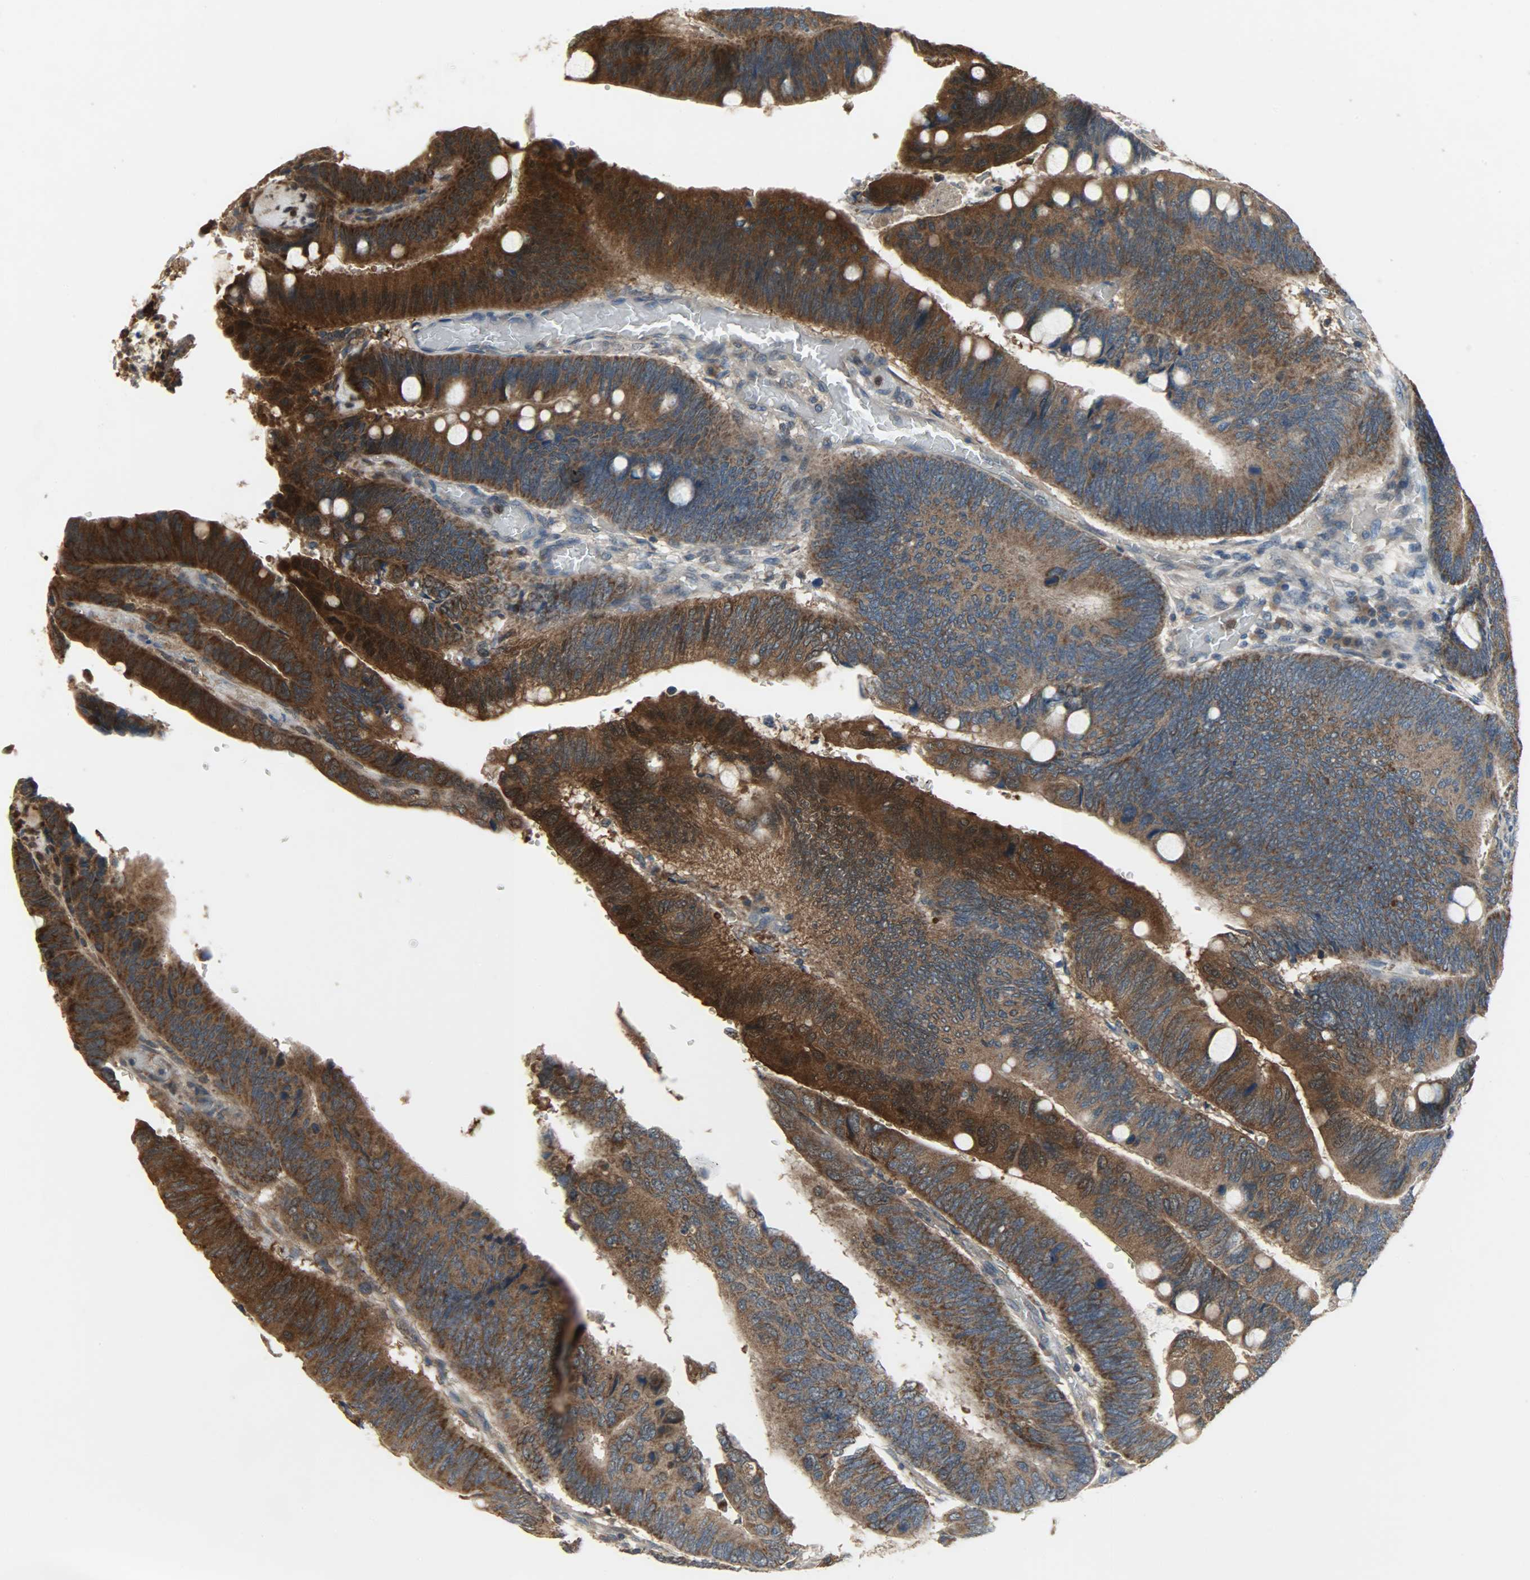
{"staining": {"intensity": "strong", "quantity": ">75%", "location": "cytoplasmic/membranous"}, "tissue": "colorectal cancer", "cell_type": "Tumor cells", "image_type": "cancer", "snomed": [{"axis": "morphology", "description": "Normal tissue, NOS"}, {"axis": "morphology", "description": "Adenocarcinoma, NOS"}, {"axis": "topography", "description": "Rectum"}], "caption": "Immunohistochemical staining of human adenocarcinoma (colorectal) reveals high levels of strong cytoplasmic/membranous protein expression in about >75% of tumor cells. The protein of interest is stained brown, and the nuclei are stained in blue (DAB IHC with brightfield microscopy, high magnification).", "gene": "AMT", "patient": {"sex": "male", "age": 92}}